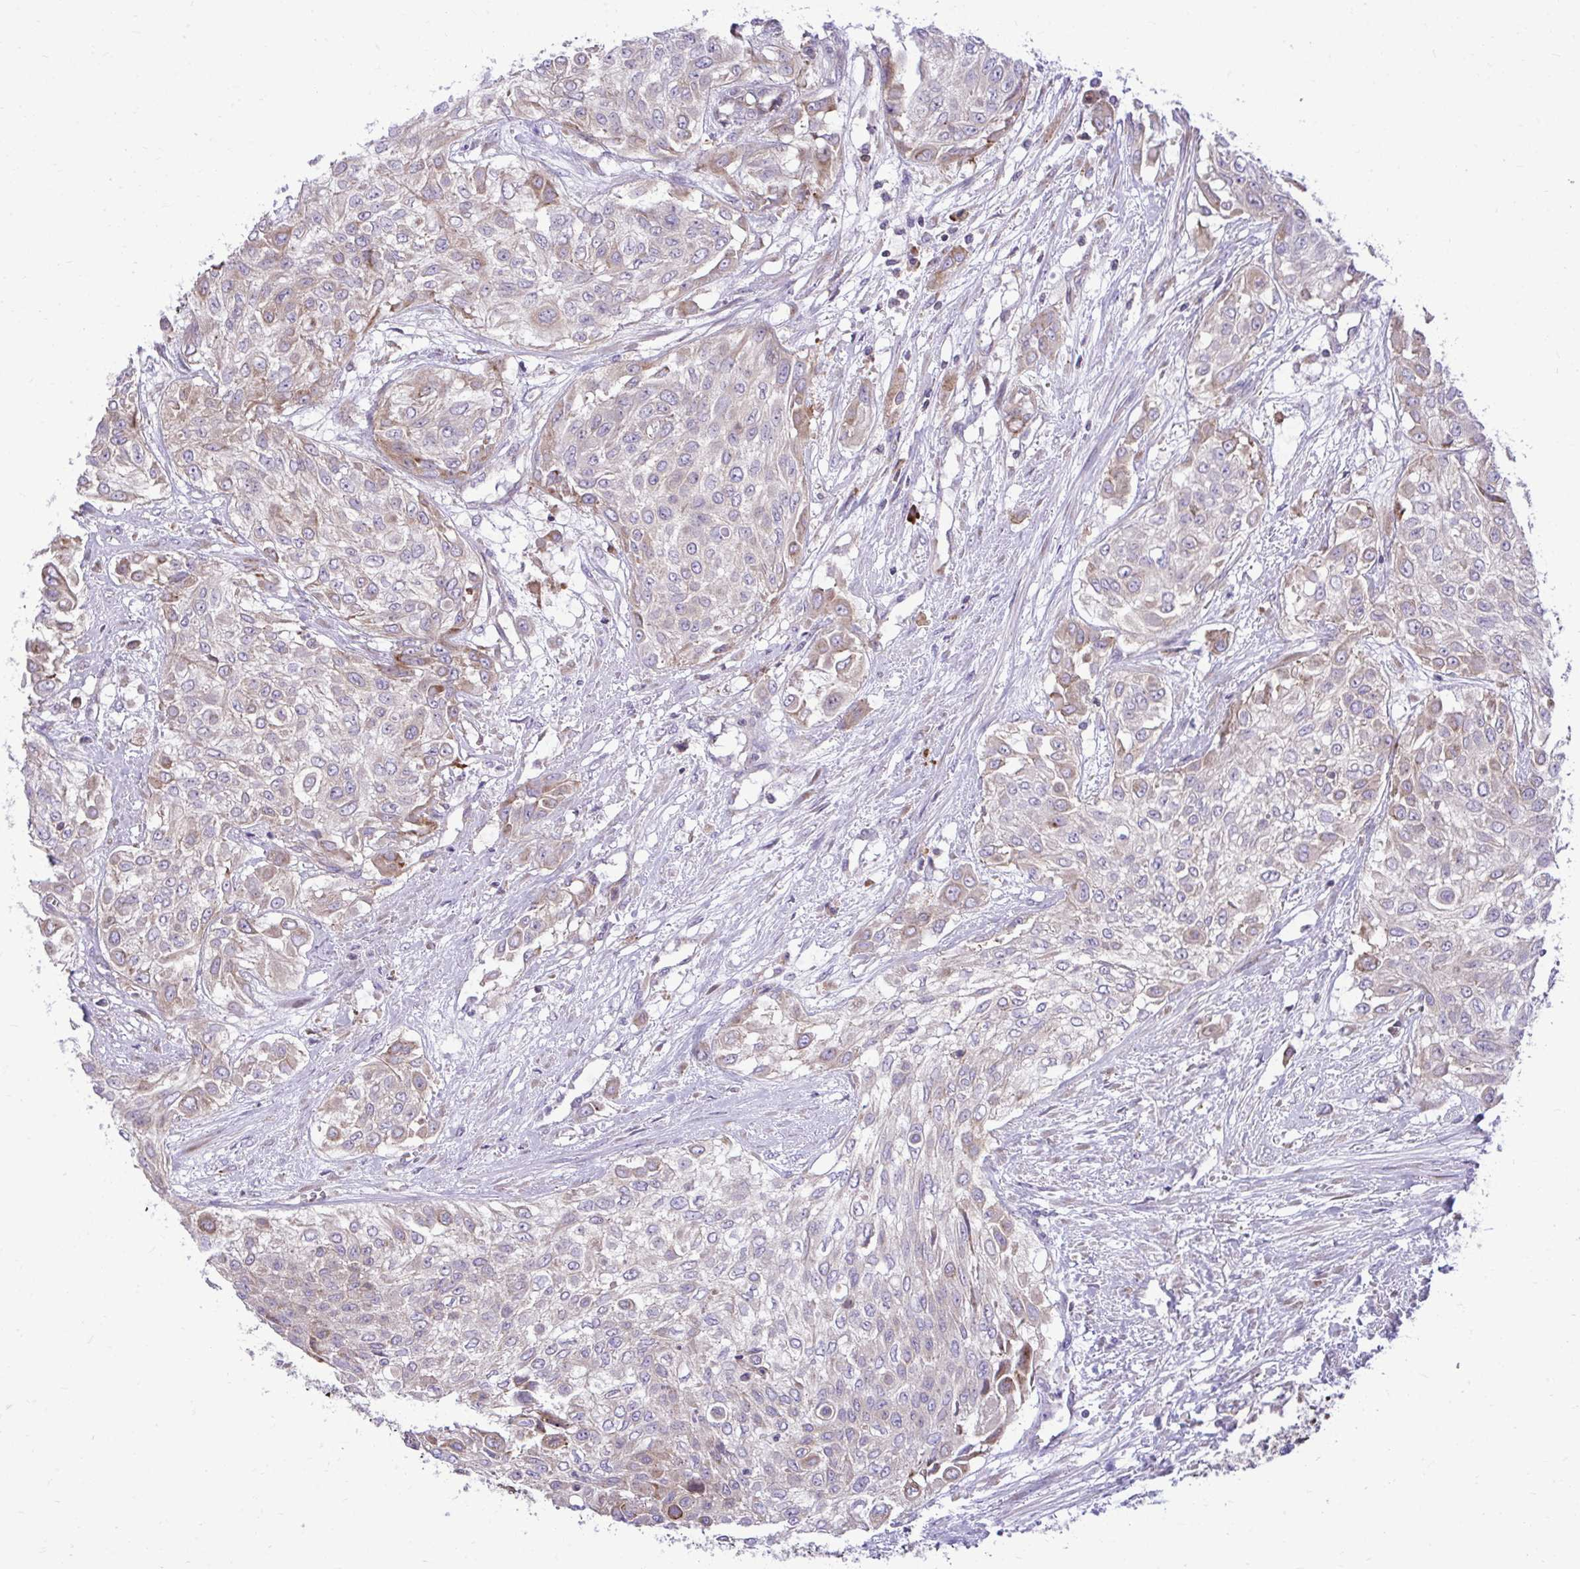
{"staining": {"intensity": "moderate", "quantity": "<25%", "location": "cytoplasmic/membranous"}, "tissue": "urothelial cancer", "cell_type": "Tumor cells", "image_type": "cancer", "snomed": [{"axis": "morphology", "description": "Urothelial carcinoma, High grade"}, {"axis": "topography", "description": "Urinary bladder"}], "caption": "Tumor cells demonstrate moderate cytoplasmic/membranous positivity in about <25% of cells in urothelial cancer. (DAB = brown stain, brightfield microscopy at high magnification).", "gene": "METTL9", "patient": {"sex": "male", "age": 57}}